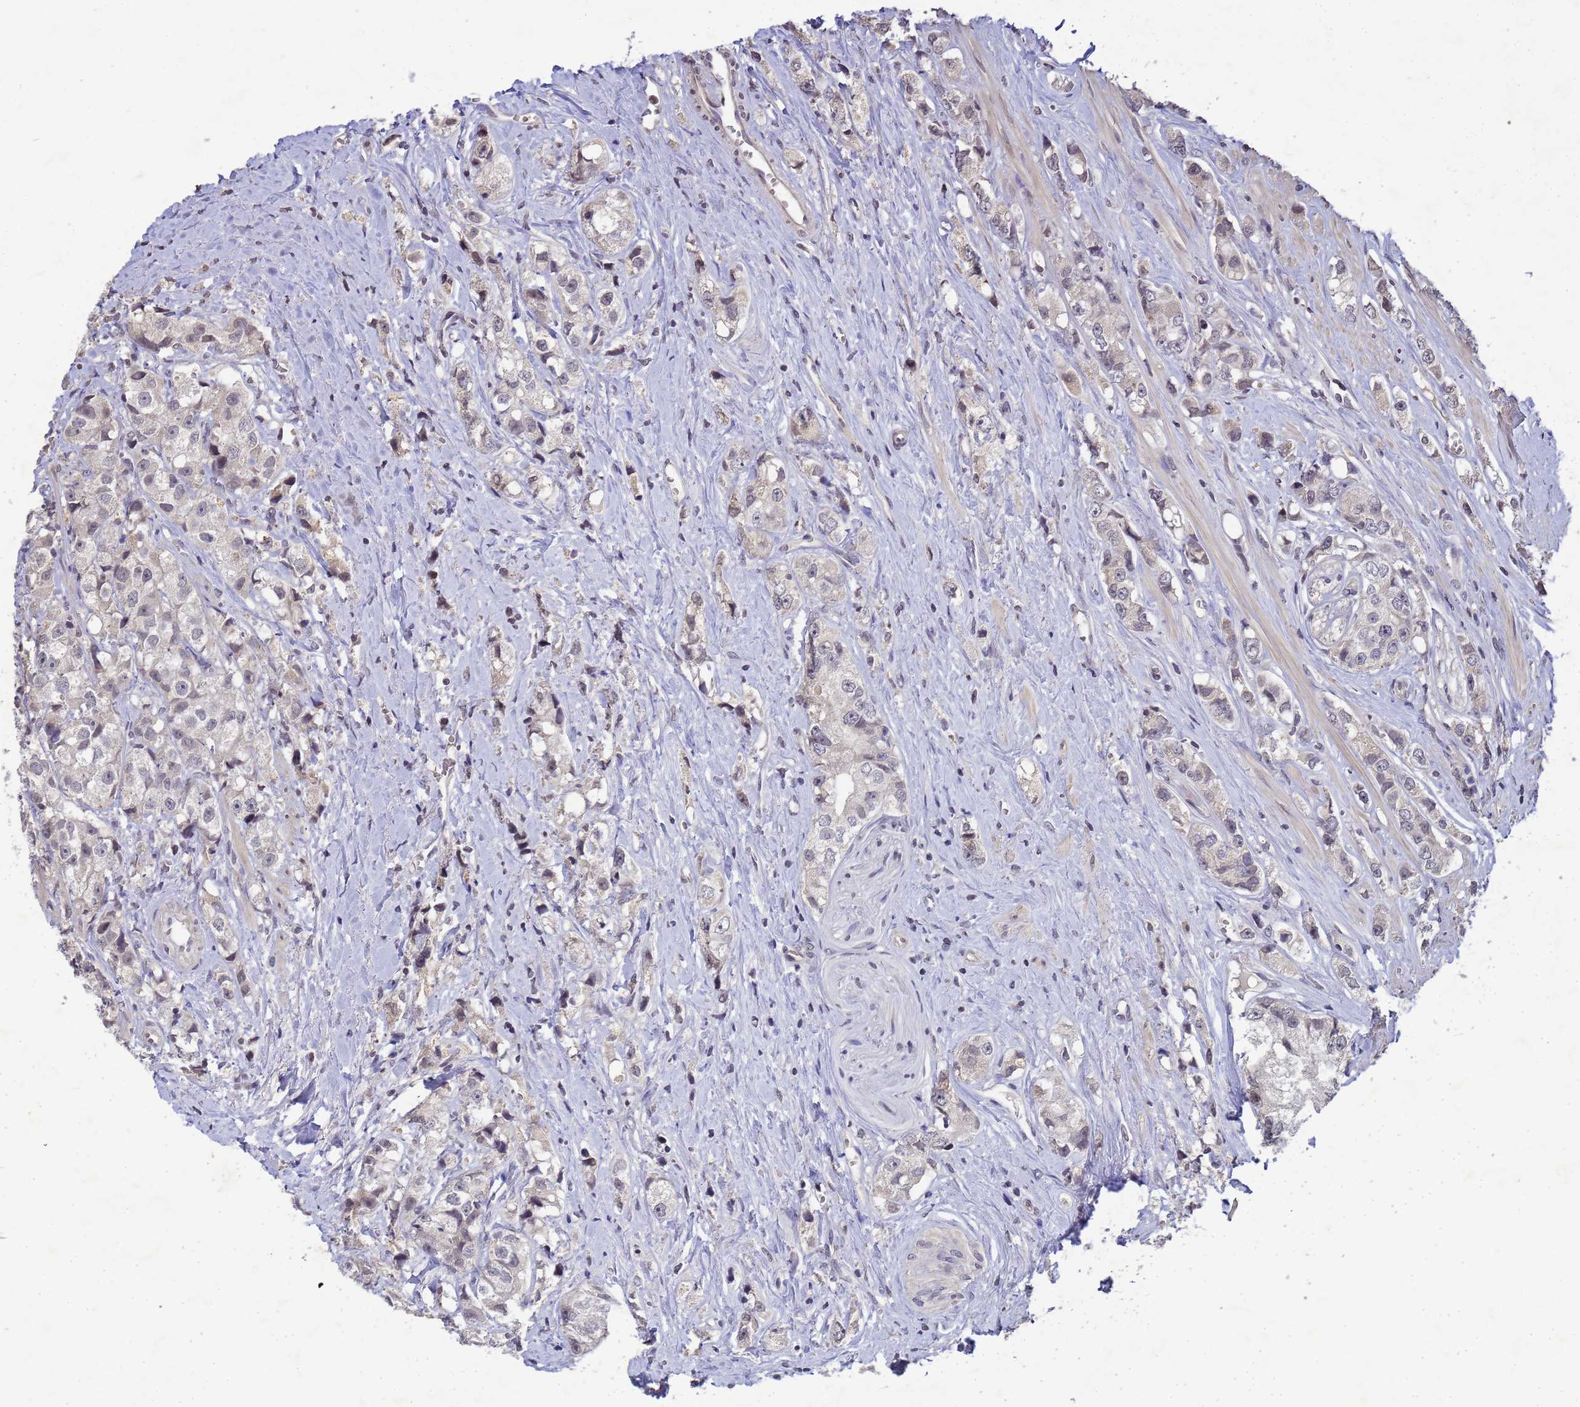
{"staining": {"intensity": "negative", "quantity": "none", "location": "none"}, "tissue": "prostate cancer", "cell_type": "Tumor cells", "image_type": "cancer", "snomed": [{"axis": "morphology", "description": "Adenocarcinoma, High grade"}, {"axis": "topography", "description": "Prostate"}], "caption": "IHC micrograph of neoplastic tissue: human prostate cancer stained with DAB exhibits no significant protein positivity in tumor cells. (DAB (3,3'-diaminobenzidine) immunohistochemistry visualized using brightfield microscopy, high magnification).", "gene": "MYL7", "patient": {"sex": "male", "age": 74}}